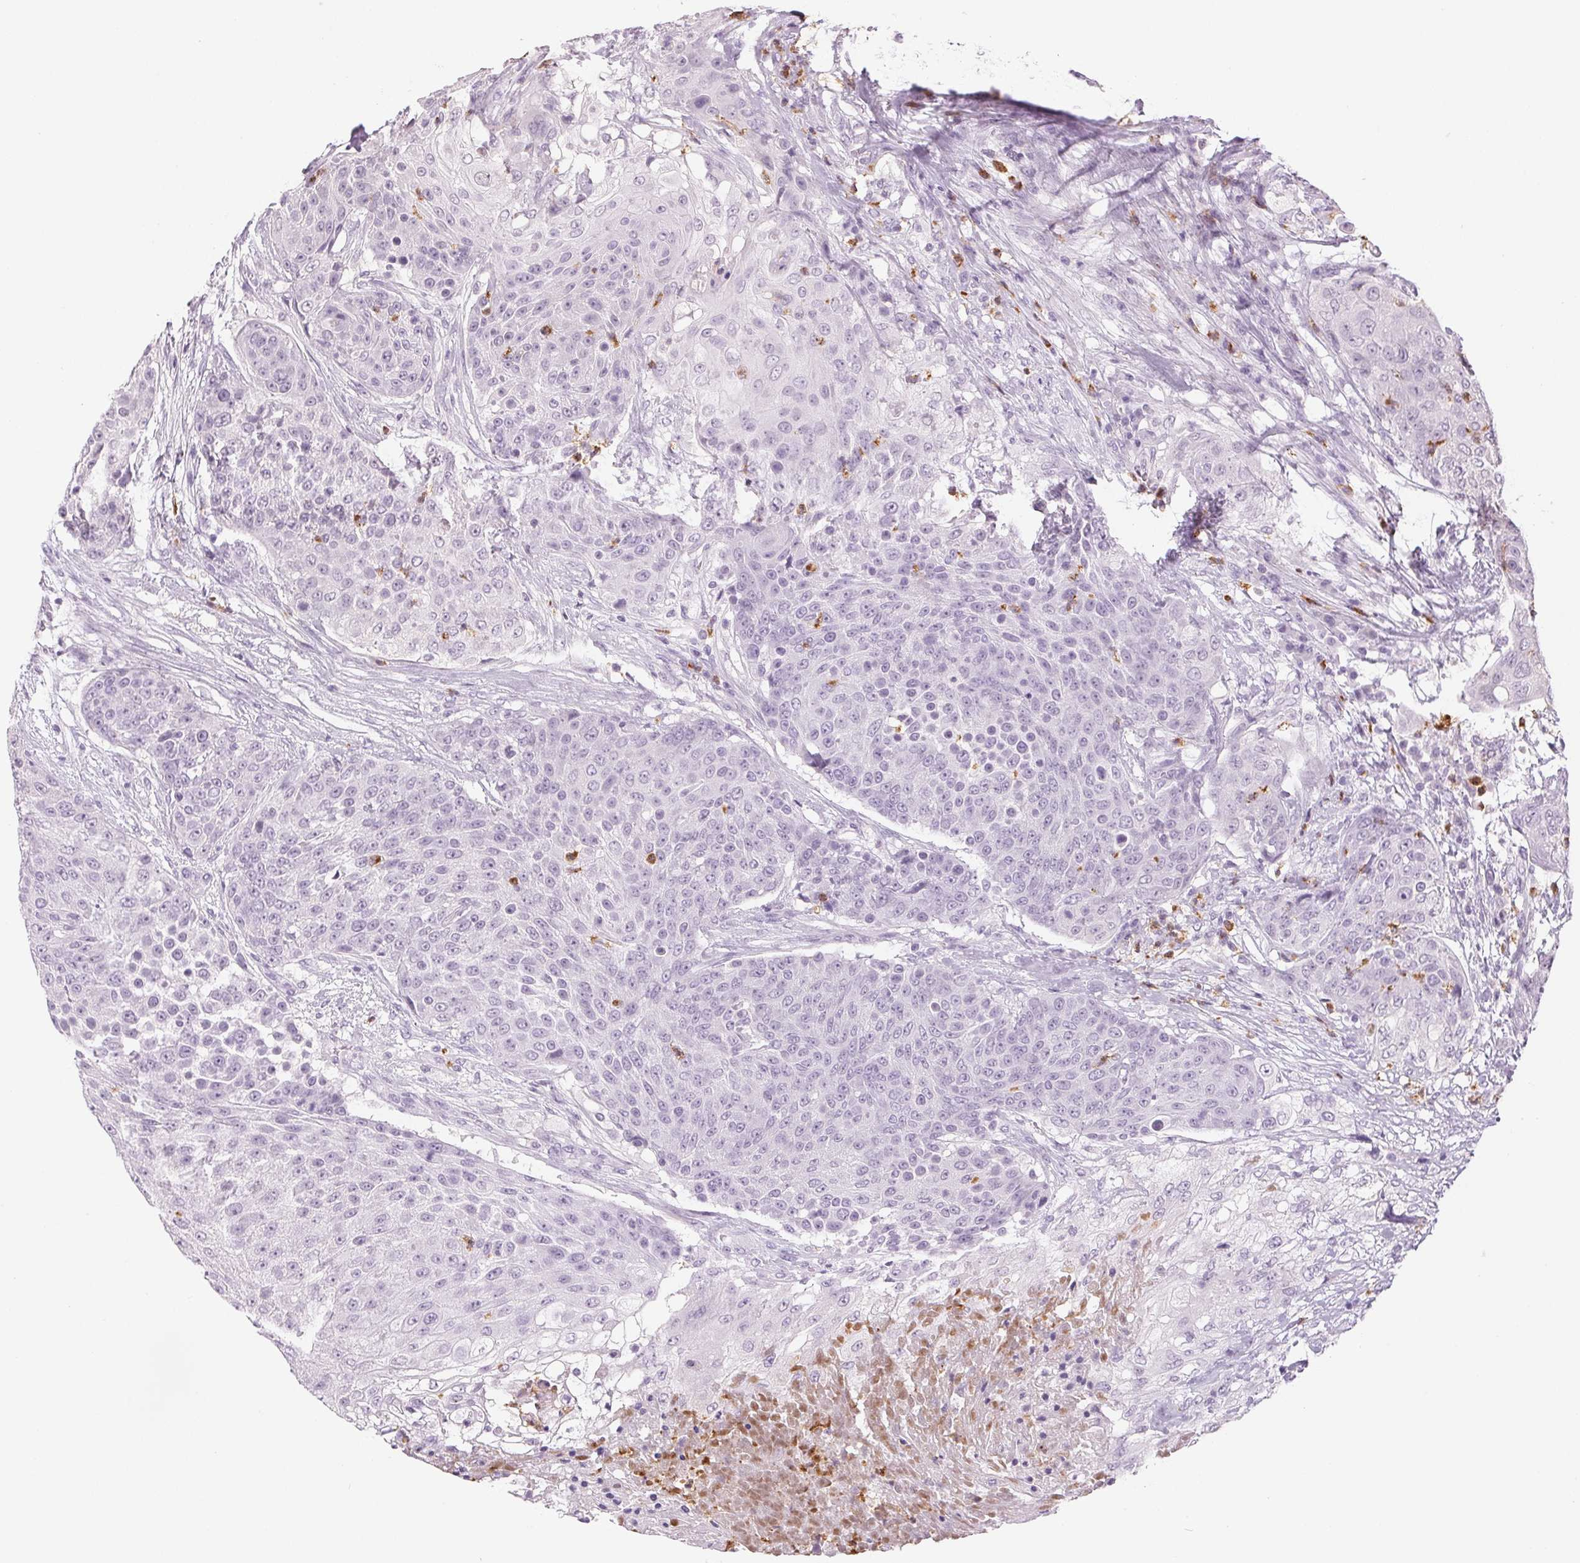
{"staining": {"intensity": "negative", "quantity": "none", "location": "none"}, "tissue": "urothelial cancer", "cell_type": "Tumor cells", "image_type": "cancer", "snomed": [{"axis": "morphology", "description": "Urothelial carcinoma, High grade"}, {"axis": "topography", "description": "Urinary bladder"}], "caption": "IHC of urothelial cancer shows no expression in tumor cells.", "gene": "LTF", "patient": {"sex": "female", "age": 63}}